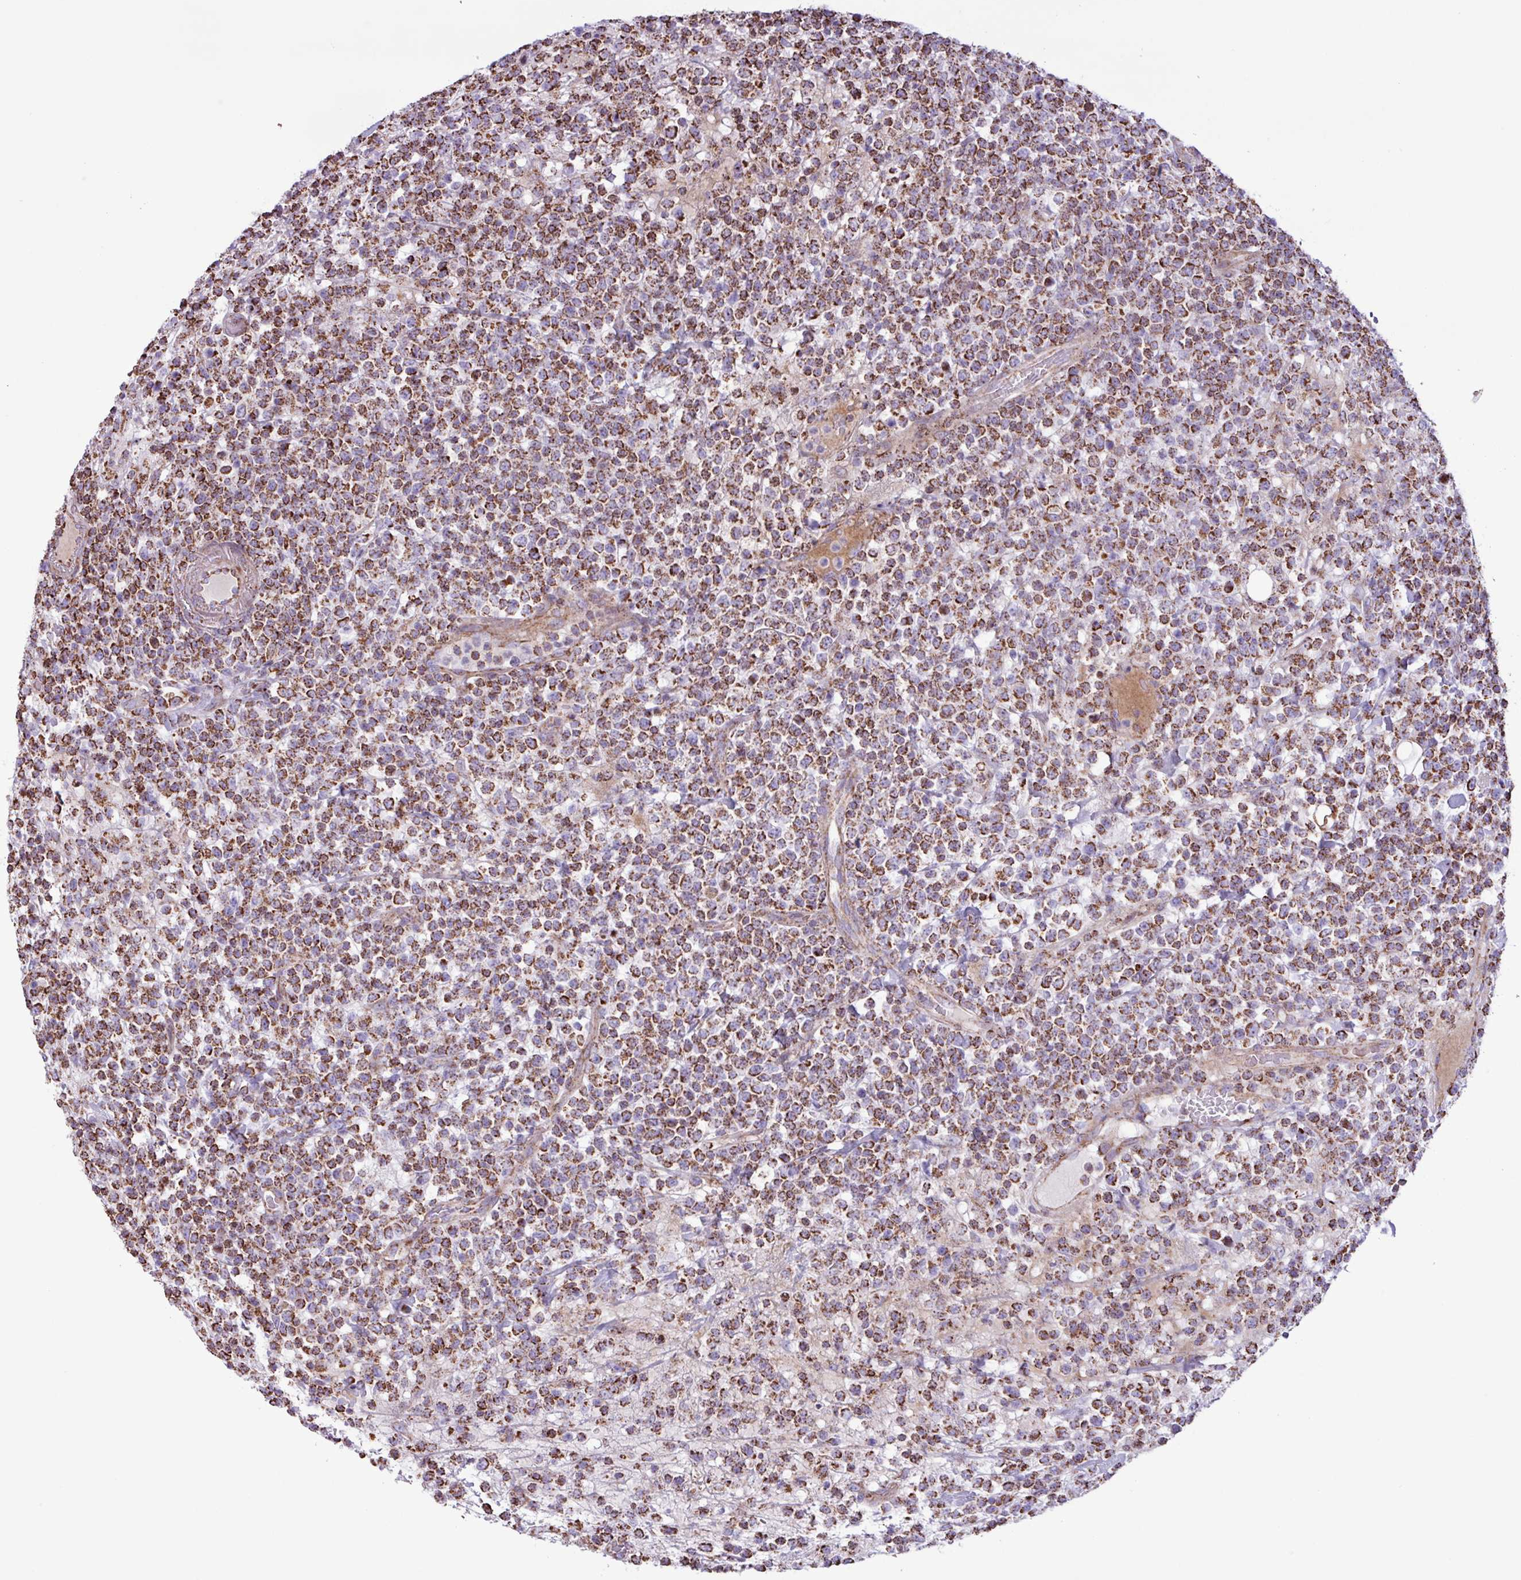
{"staining": {"intensity": "strong", "quantity": ">75%", "location": "cytoplasmic/membranous"}, "tissue": "lymphoma", "cell_type": "Tumor cells", "image_type": "cancer", "snomed": [{"axis": "morphology", "description": "Malignant lymphoma, non-Hodgkin's type, High grade"}, {"axis": "topography", "description": "Colon"}], "caption": "Tumor cells reveal strong cytoplasmic/membranous expression in about >75% of cells in lymphoma. (IHC, brightfield microscopy, high magnification).", "gene": "RTL3", "patient": {"sex": "female", "age": 53}}